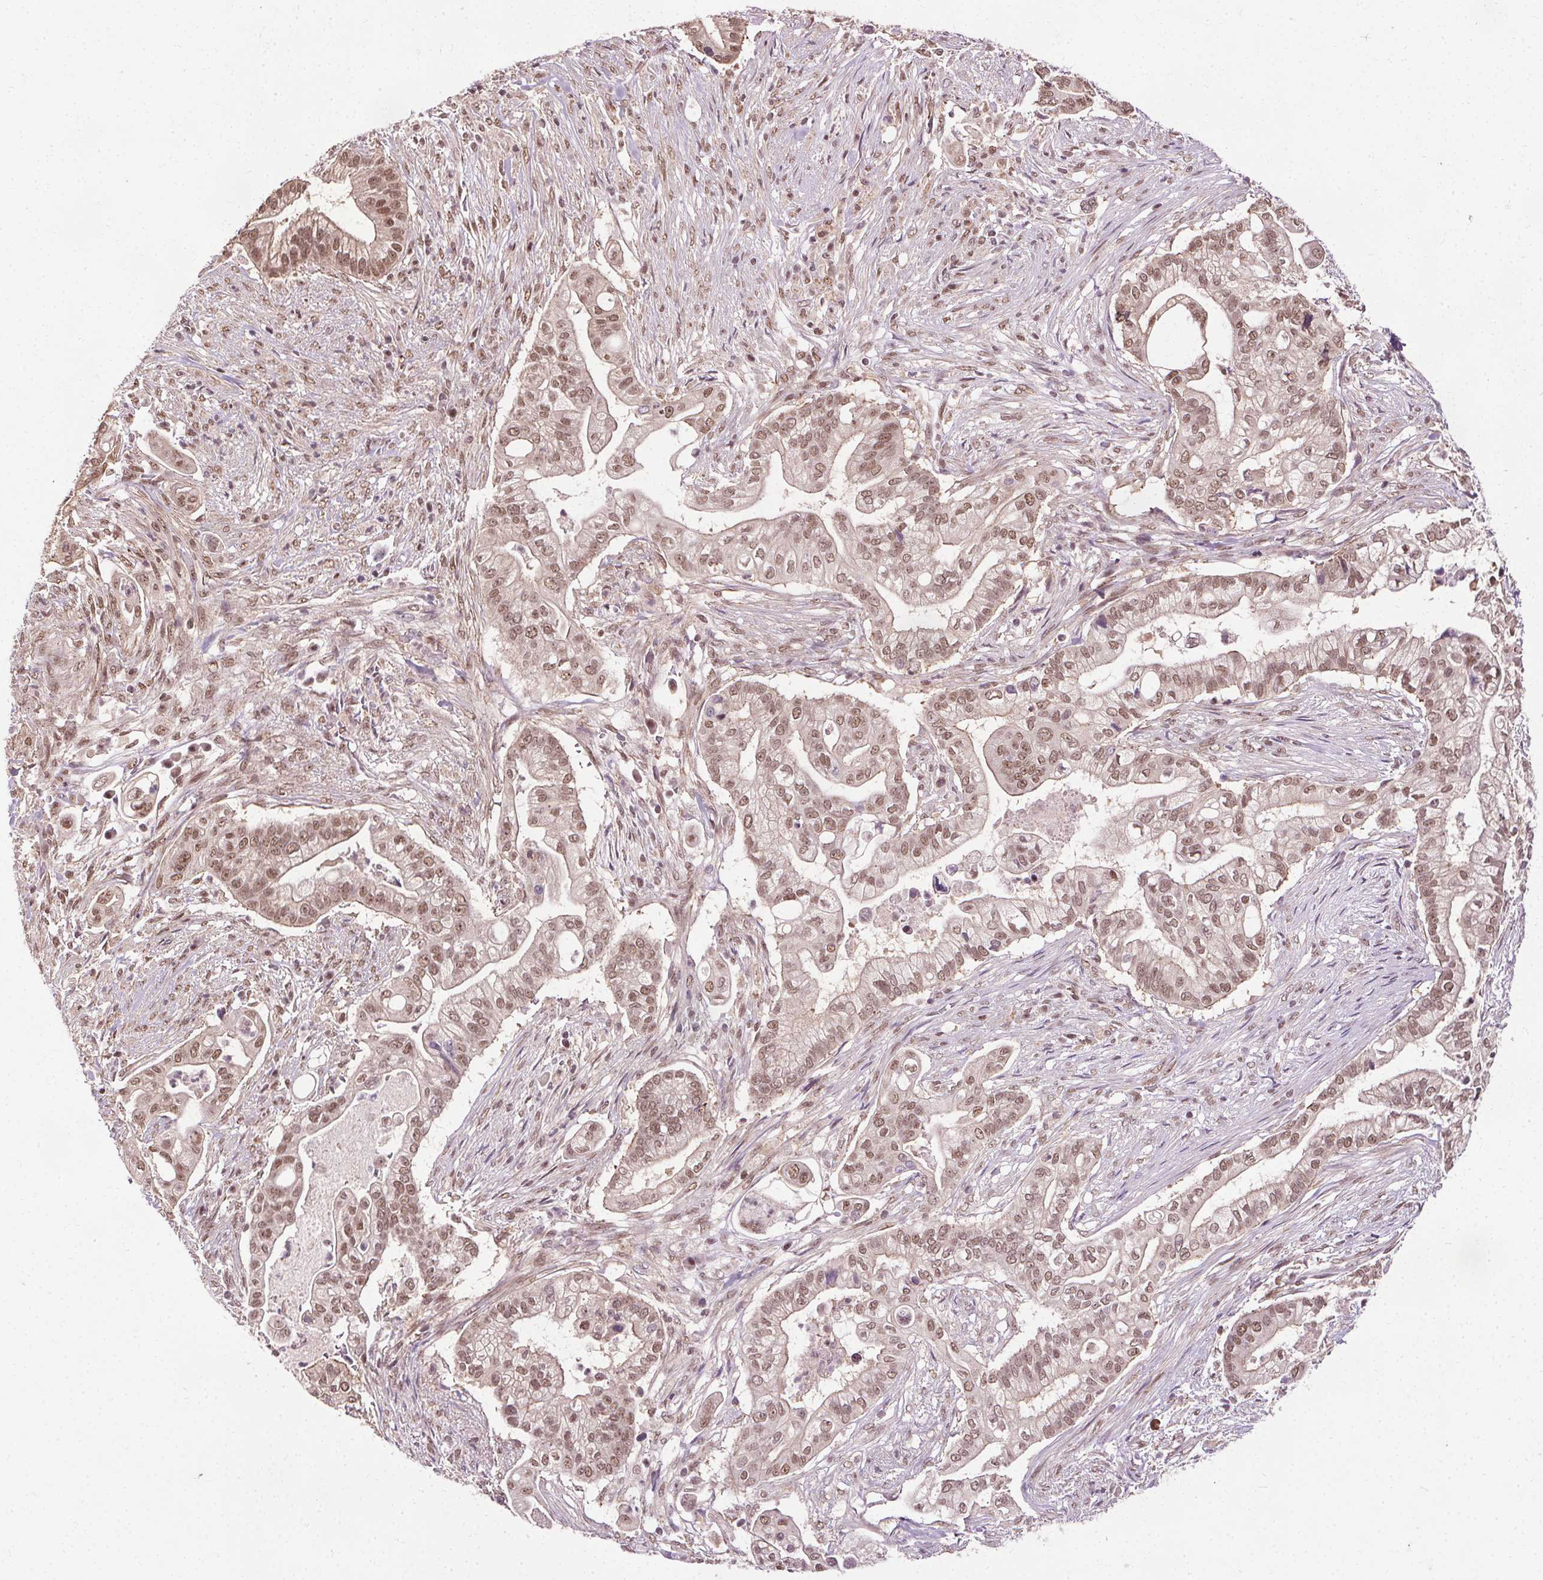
{"staining": {"intensity": "moderate", "quantity": ">75%", "location": "nuclear"}, "tissue": "pancreatic cancer", "cell_type": "Tumor cells", "image_type": "cancer", "snomed": [{"axis": "morphology", "description": "Adenocarcinoma, NOS"}, {"axis": "topography", "description": "Pancreas"}], "caption": "Adenocarcinoma (pancreatic) stained with DAB (3,3'-diaminobenzidine) immunohistochemistry (IHC) exhibits medium levels of moderate nuclear staining in about >75% of tumor cells.", "gene": "MED6", "patient": {"sex": "female", "age": 69}}